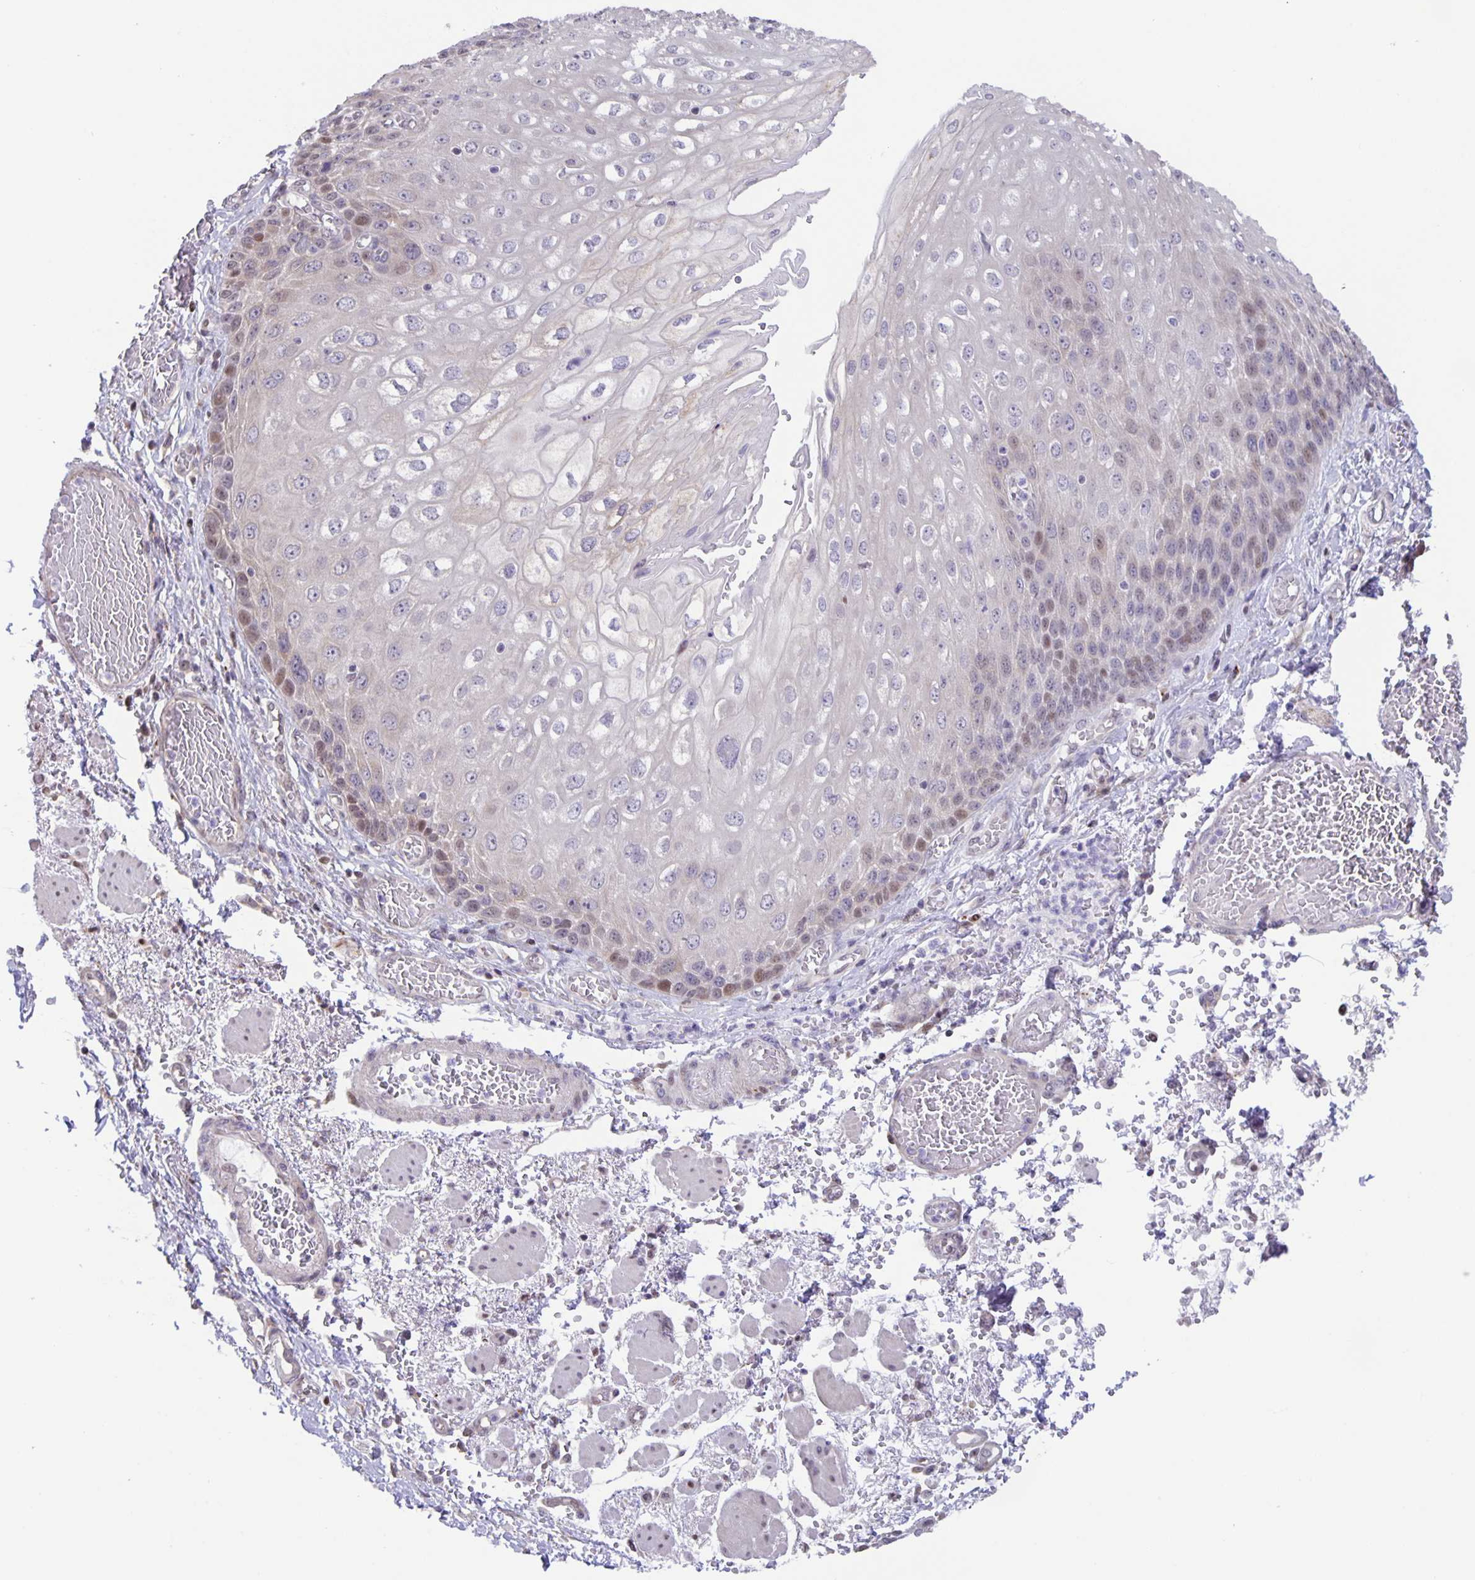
{"staining": {"intensity": "weak", "quantity": "<25%", "location": "nuclear"}, "tissue": "esophagus", "cell_type": "Squamous epithelial cells", "image_type": "normal", "snomed": [{"axis": "morphology", "description": "Normal tissue, NOS"}, {"axis": "morphology", "description": "Adenocarcinoma, NOS"}, {"axis": "topography", "description": "Esophagus"}], "caption": "This histopathology image is of benign esophagus stained with immunohistochemistry (IHC) to label a protein in brown with the nuclei are counter-stained blue. There is no positivity in squamous epithelial cells.", "gene": "MAPK12", "patient": {"sex": "male", "age": 81}}